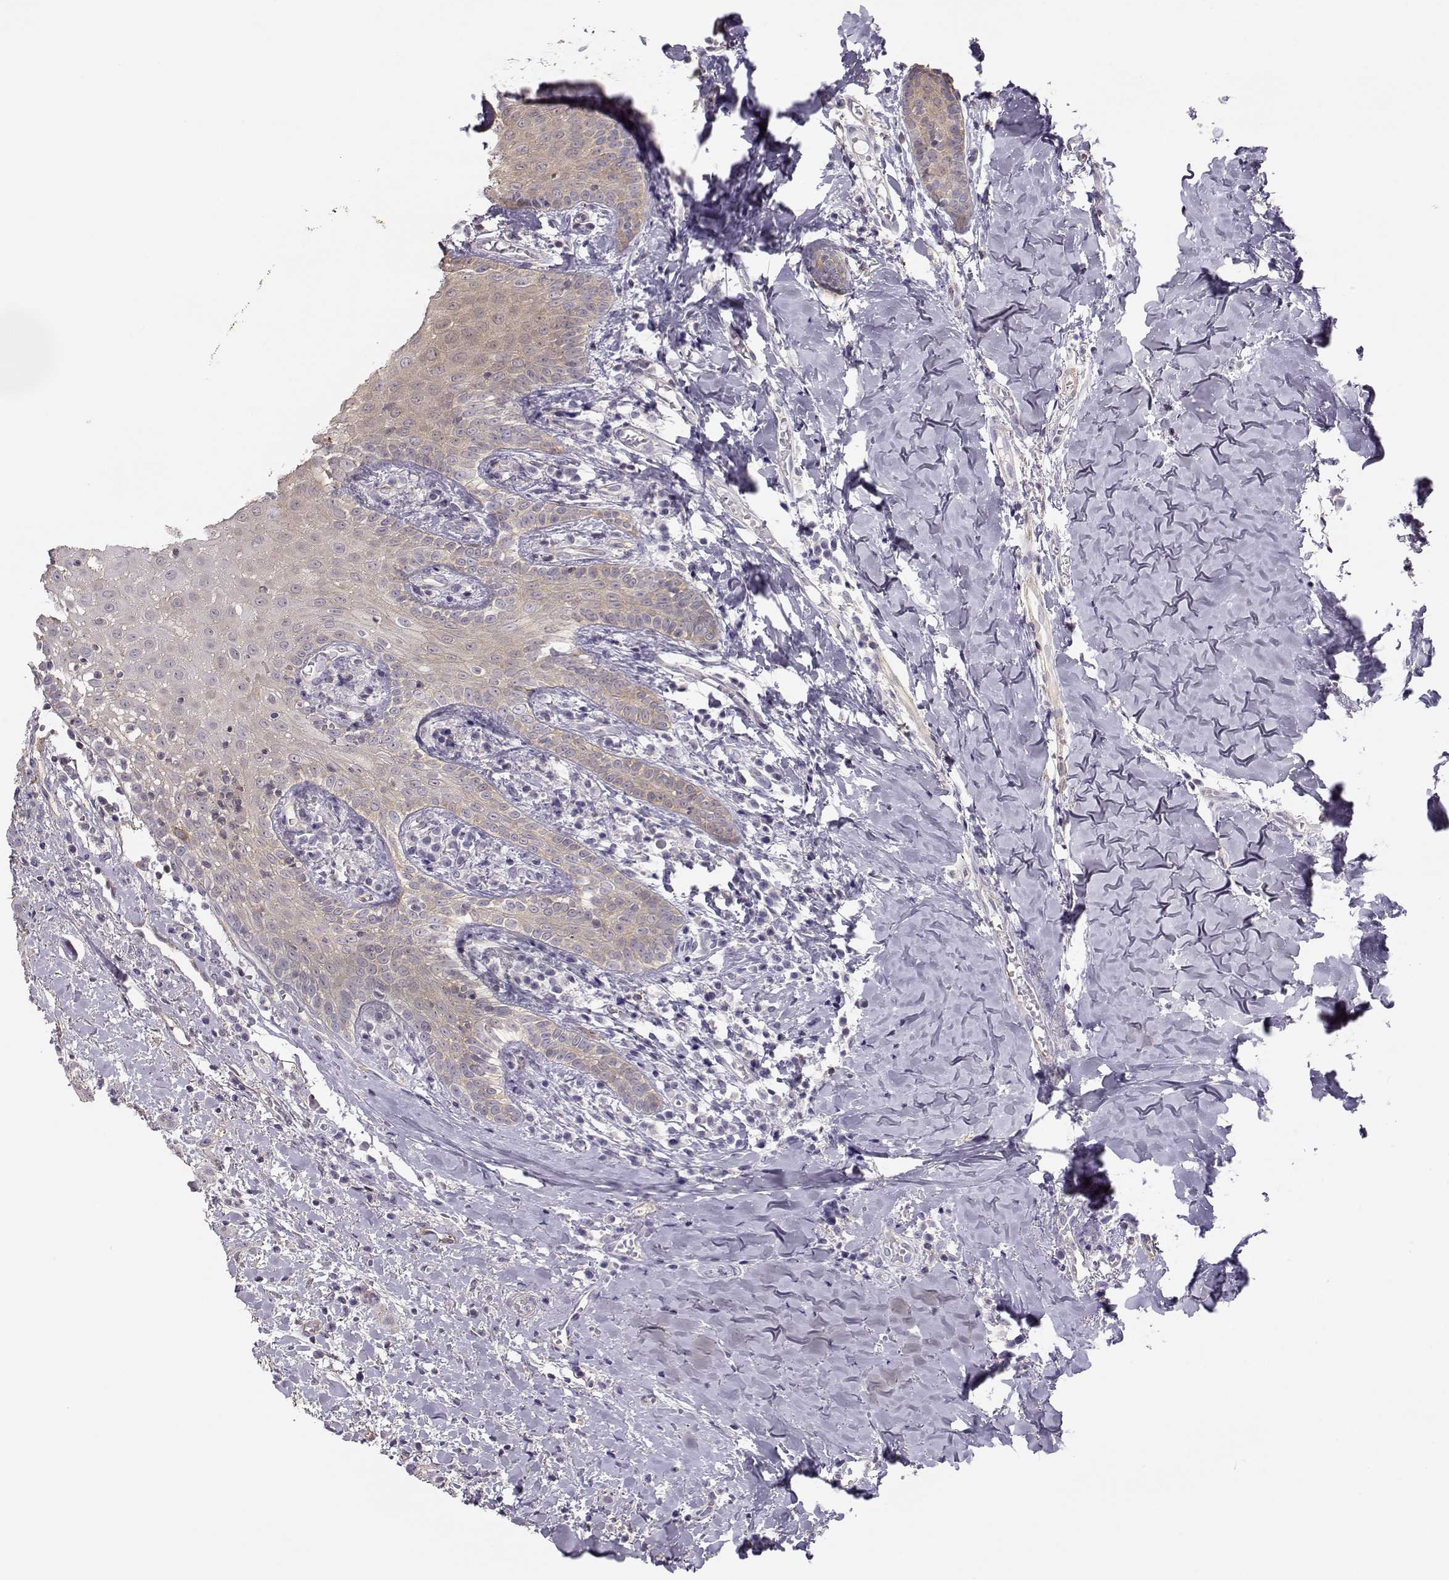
{"staining": {"intensity": "negative", "quantity": "none", "location": "none"}, "tissue": "head and neck cancer", "cell_type": "Tumor cells", "image_type": "cancer", "snomed": [{"axis": "morphology", "description": "Normal tissue, NOS"}, {"axis": "morphology", "description": "Squamous cell carcinoma, NOS"}, {"axis": "topography", "description": "Oral tissue"}, {"axis": "topography", "description": "Salivary gland"}, {"axis": "topography", "description": "Head-Neck"}], "caption": "Tumor cells are negative for protein expression in human head and neck cancer.", "gene": "DAPL1", "patient": {"sex": "female", "age": 62}}